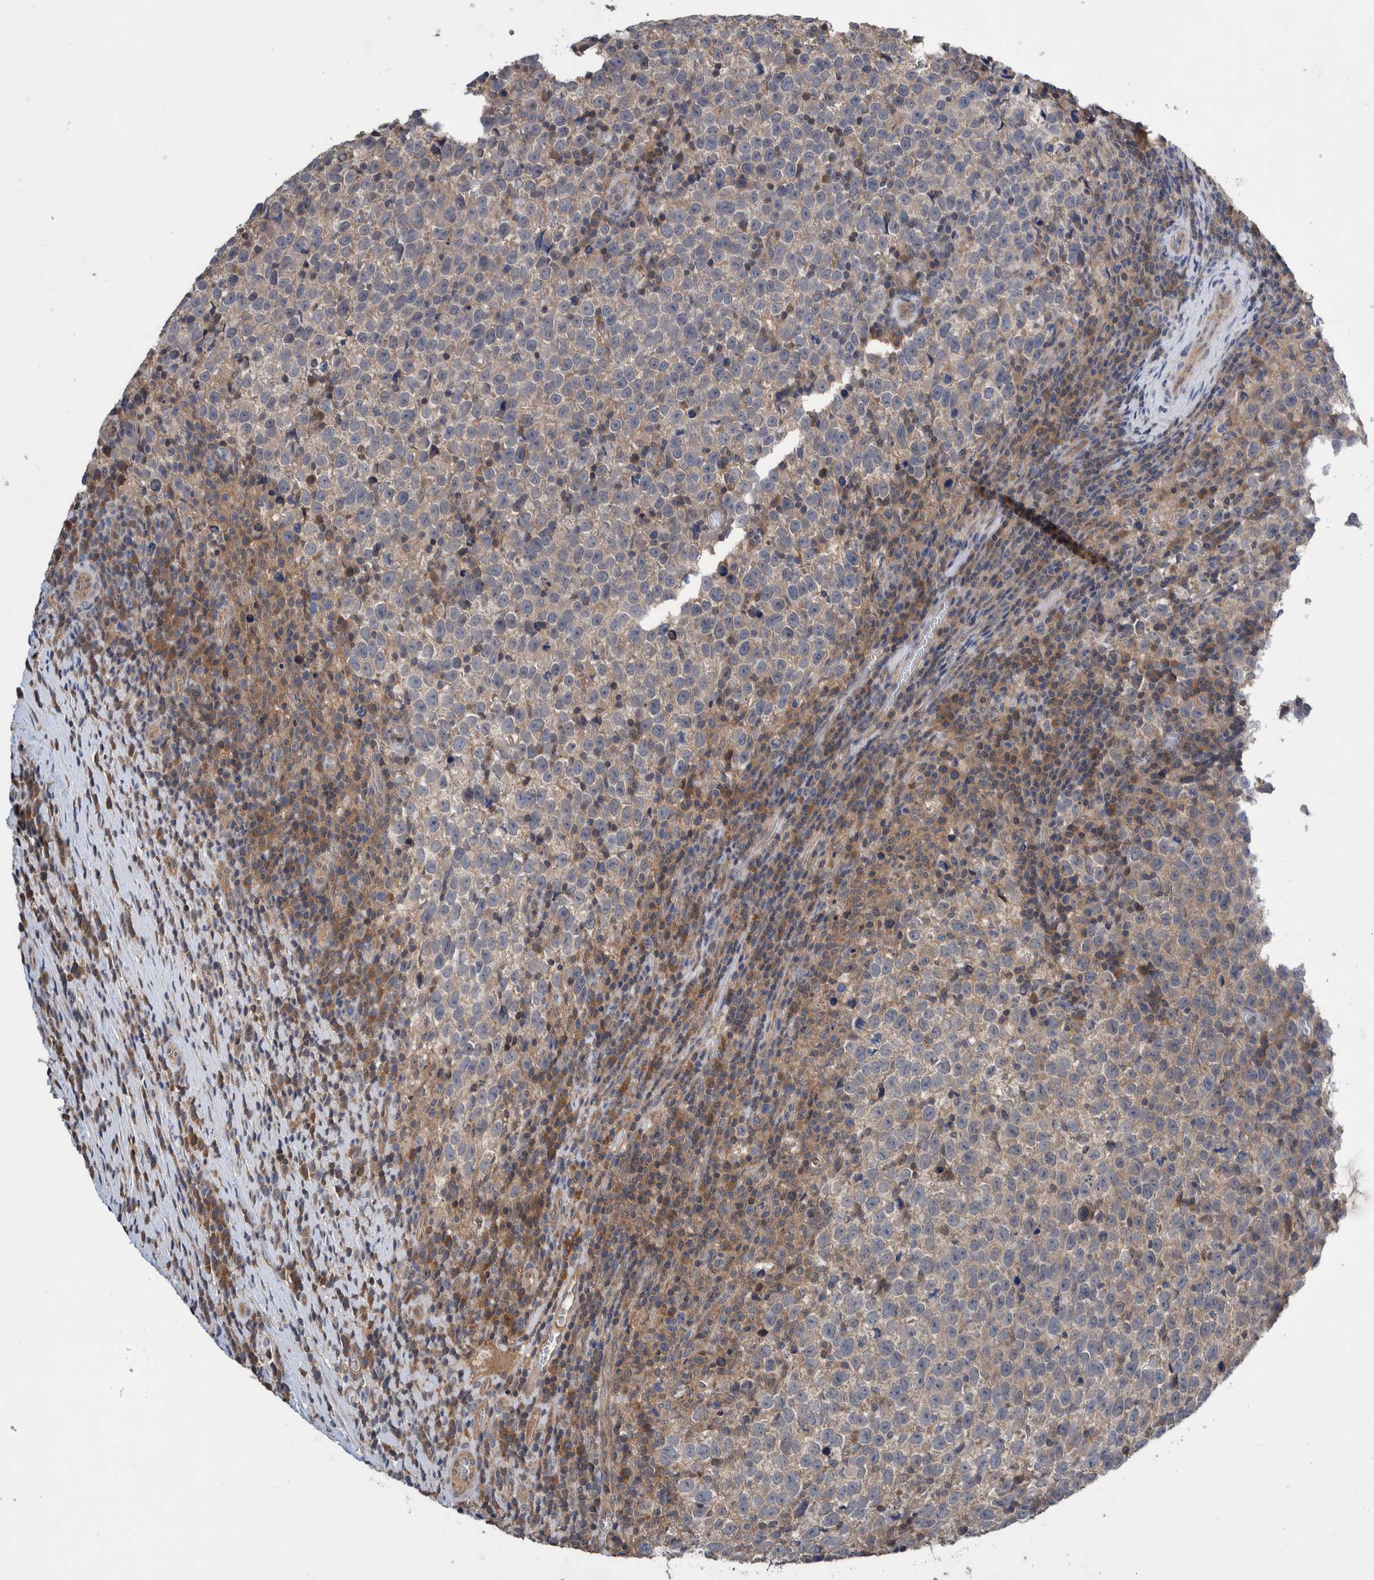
{"staining": {"intensity": "weak", "quantity": "<25%", "location": "cytoplasmic/membranous"}, "tissue": "testis cancer", "cell_type": "Tumor cells", "image_type": "cancer", "snomed": [{"axis": "morphology", "description": "Normal tissue, NOS"}, {"axis": "morphology", "description": "Seminoma, NOS"}, {"axis": "topography", "description": "Testis"}], "caption": "Immunohistochemistry of human testis seminoma shows no staining in tumor cells.", "gene": "PLPBP", "patient": {"sex": "male", "age": 43}}